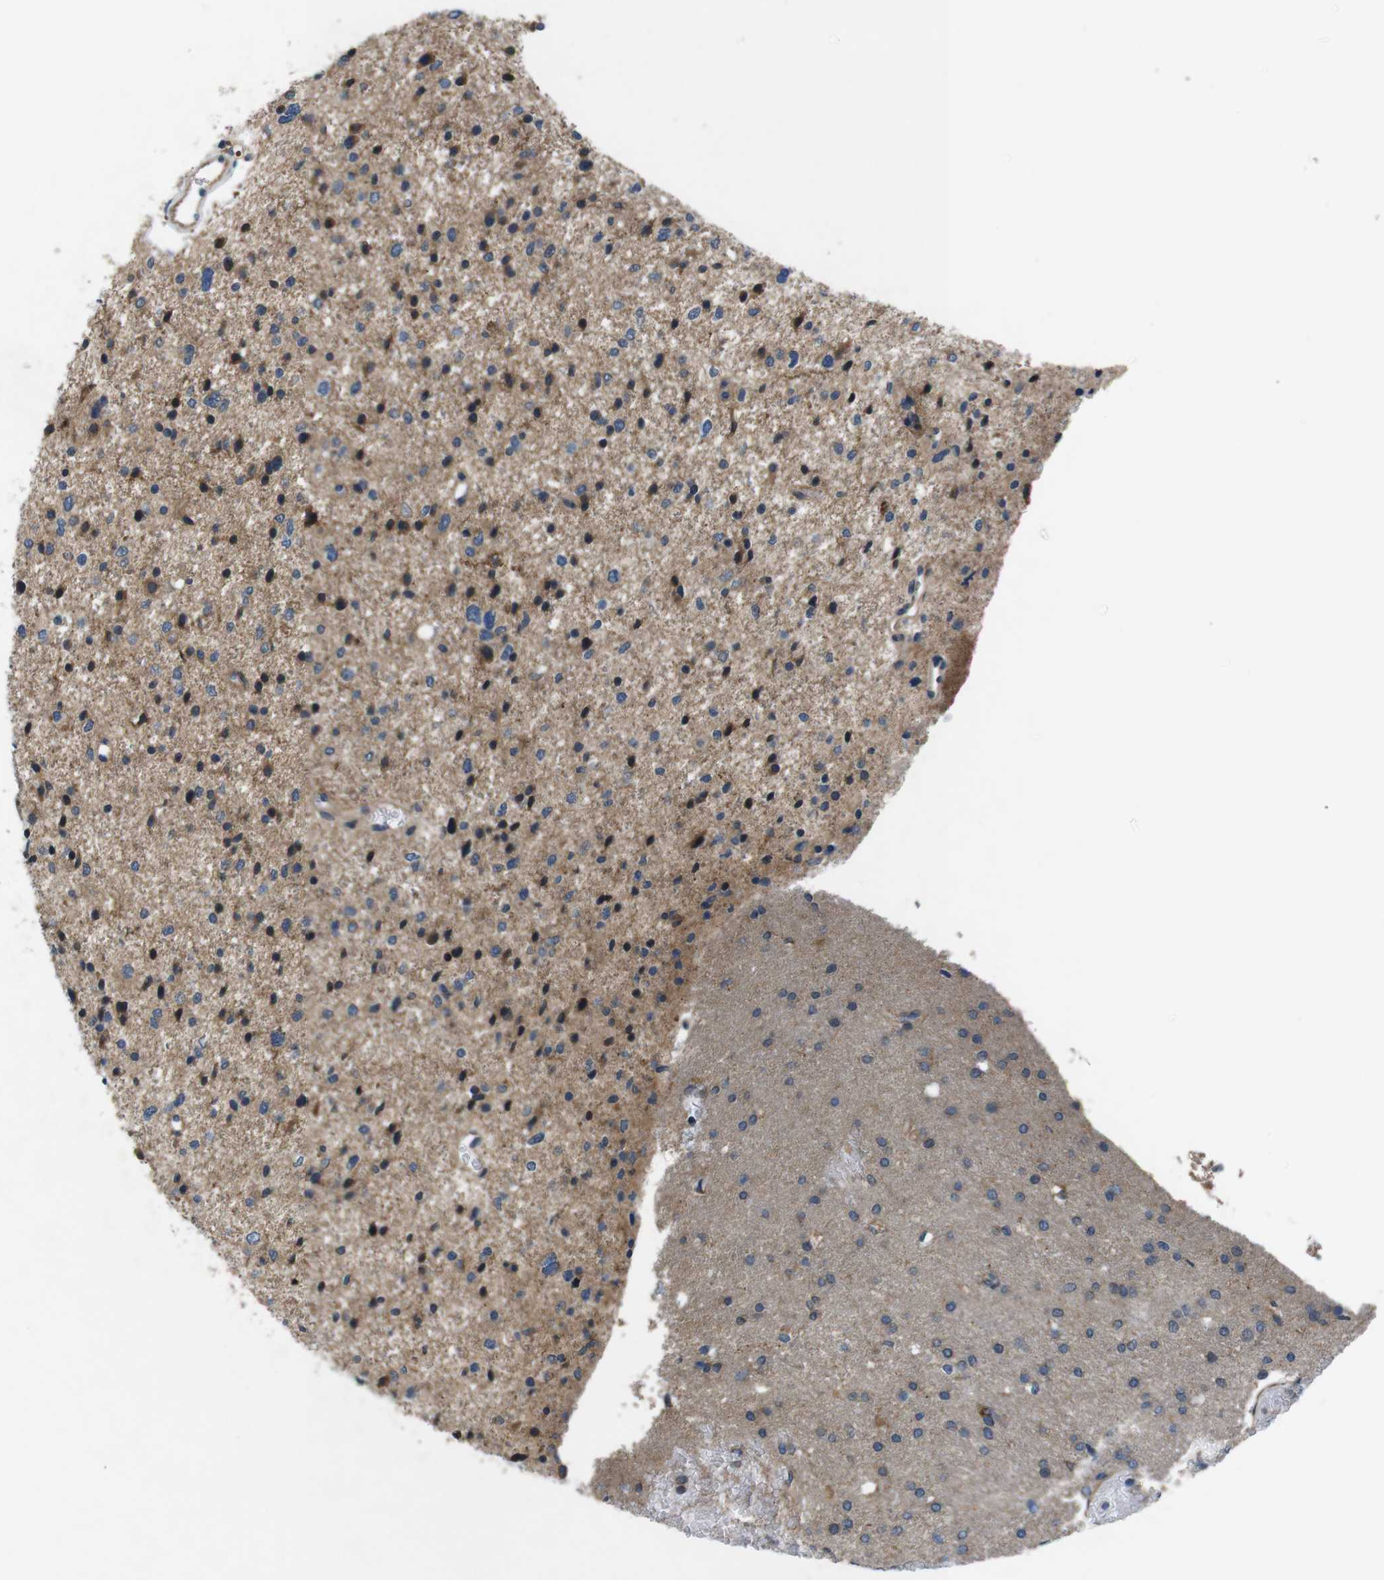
{"staining": {"intensity": "moderate", "quantity": "25%-75%", "location": "cytoplasmic/membranous"}, "tissue": "glioma", "cell_type": "Tumor cells", "image_type": "cancer", "snomed": [{"axis": "morphology", "description": "Glioma, malignant, Low grade"}, {"axis": "topography", "description": "Brain"}], "caption": "Tumor cells show medium levels of moderate cytoplasmic/membranous expression in about 25%-75% of cells in malignant low-grade glioma.", "gene": "JAK1", "patient": {"sex": "female", "age": 37}}